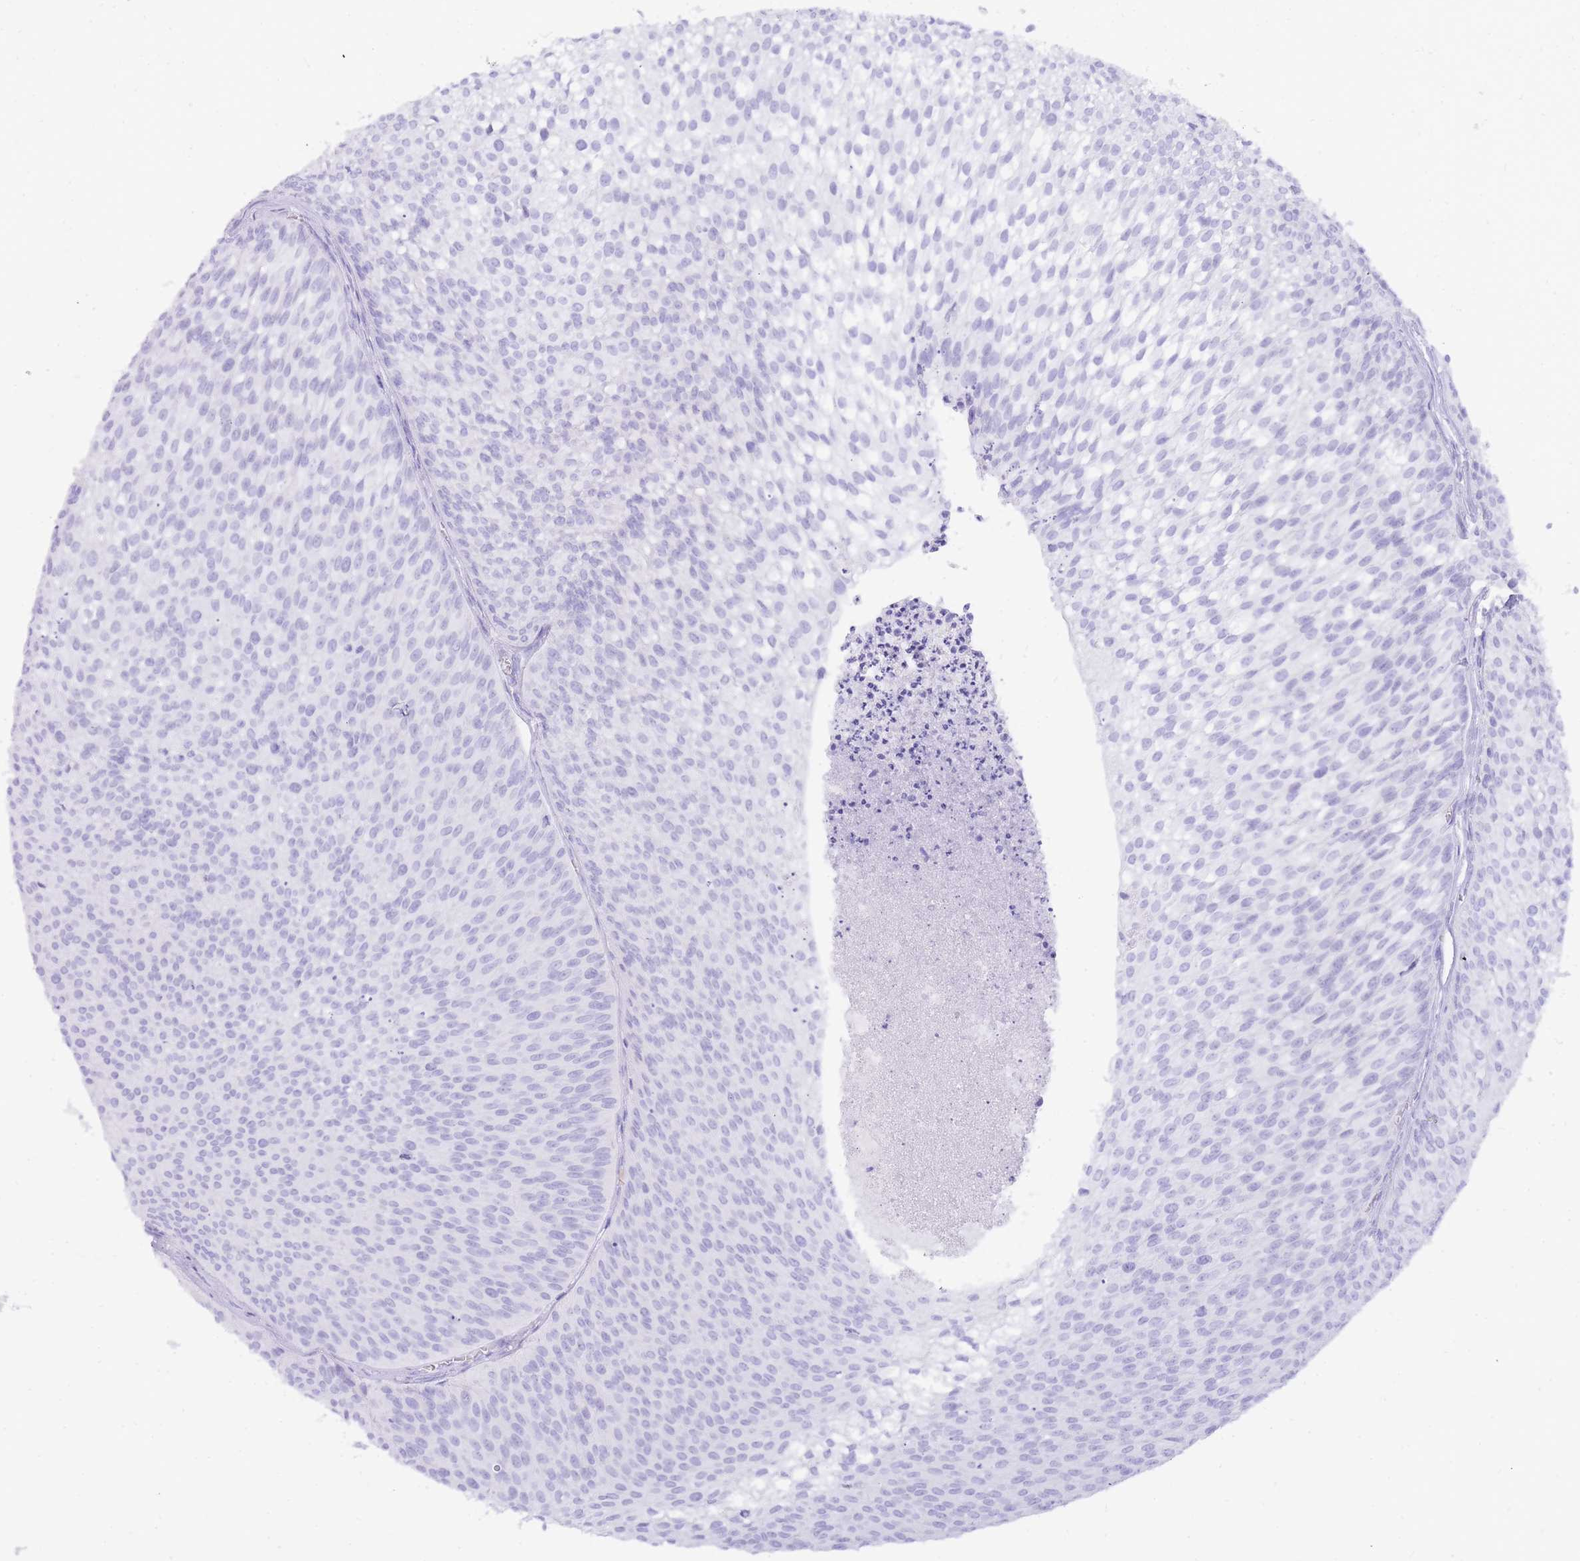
{"staining": {"intensity": "negative", "quantity": "none", "location": "none"}, "tissue": "urothelial cancer", "cell_type": "Tumor cells", "image_type": "cancer", "snomed": [{"axis": "morphology", "description": "Urothelial carcinoma, Low grade"}, {"axis": "topography", "description": "Urinary bladder"}], "caption": "There is no significant positivity in tumor cells of urothelial carcinoma (low-grade).", "gene": "HERC1", "patient": {"sex": "male", "age": 91}}